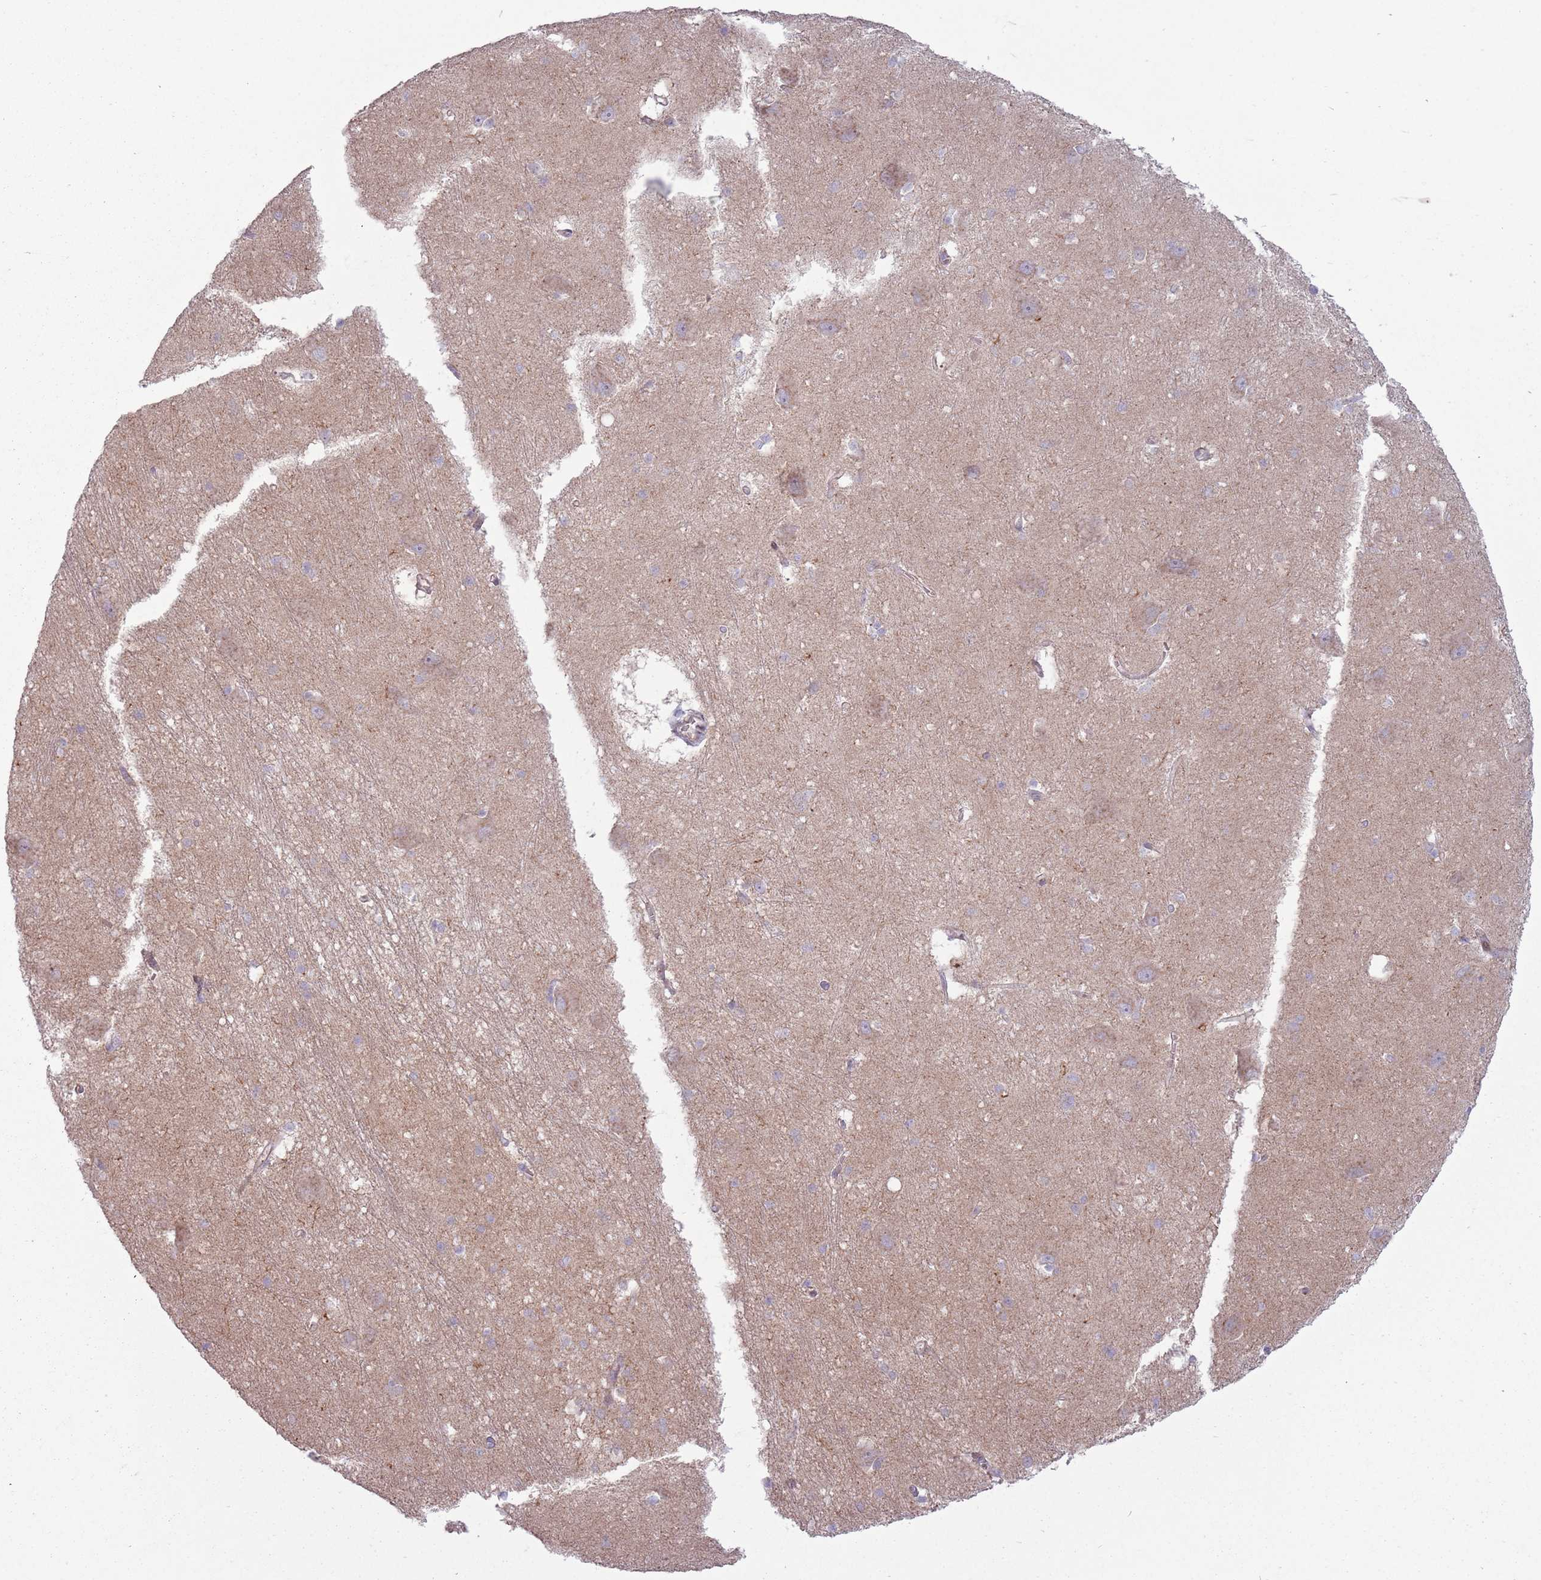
{"staining": {"intensity": "negative", "quantity": "none", "location": "none"}, "tissue": "caudate", "cell_type": "Glial cells", "image_type": "normal", "snomed": [{"axis": "morphology", "description": "Normal tissue, NOS"}, {"axis": "topography", "description": "Lateral ventricle wall"}], "caption": "A high-resolution histopathology image shows IHC staining of normal caudate, which displays no significant positivity in glial cells. Nuclei are stained in blue.", "gene": "CCDC150", "patient": {"sex": "male", "age": 37}}